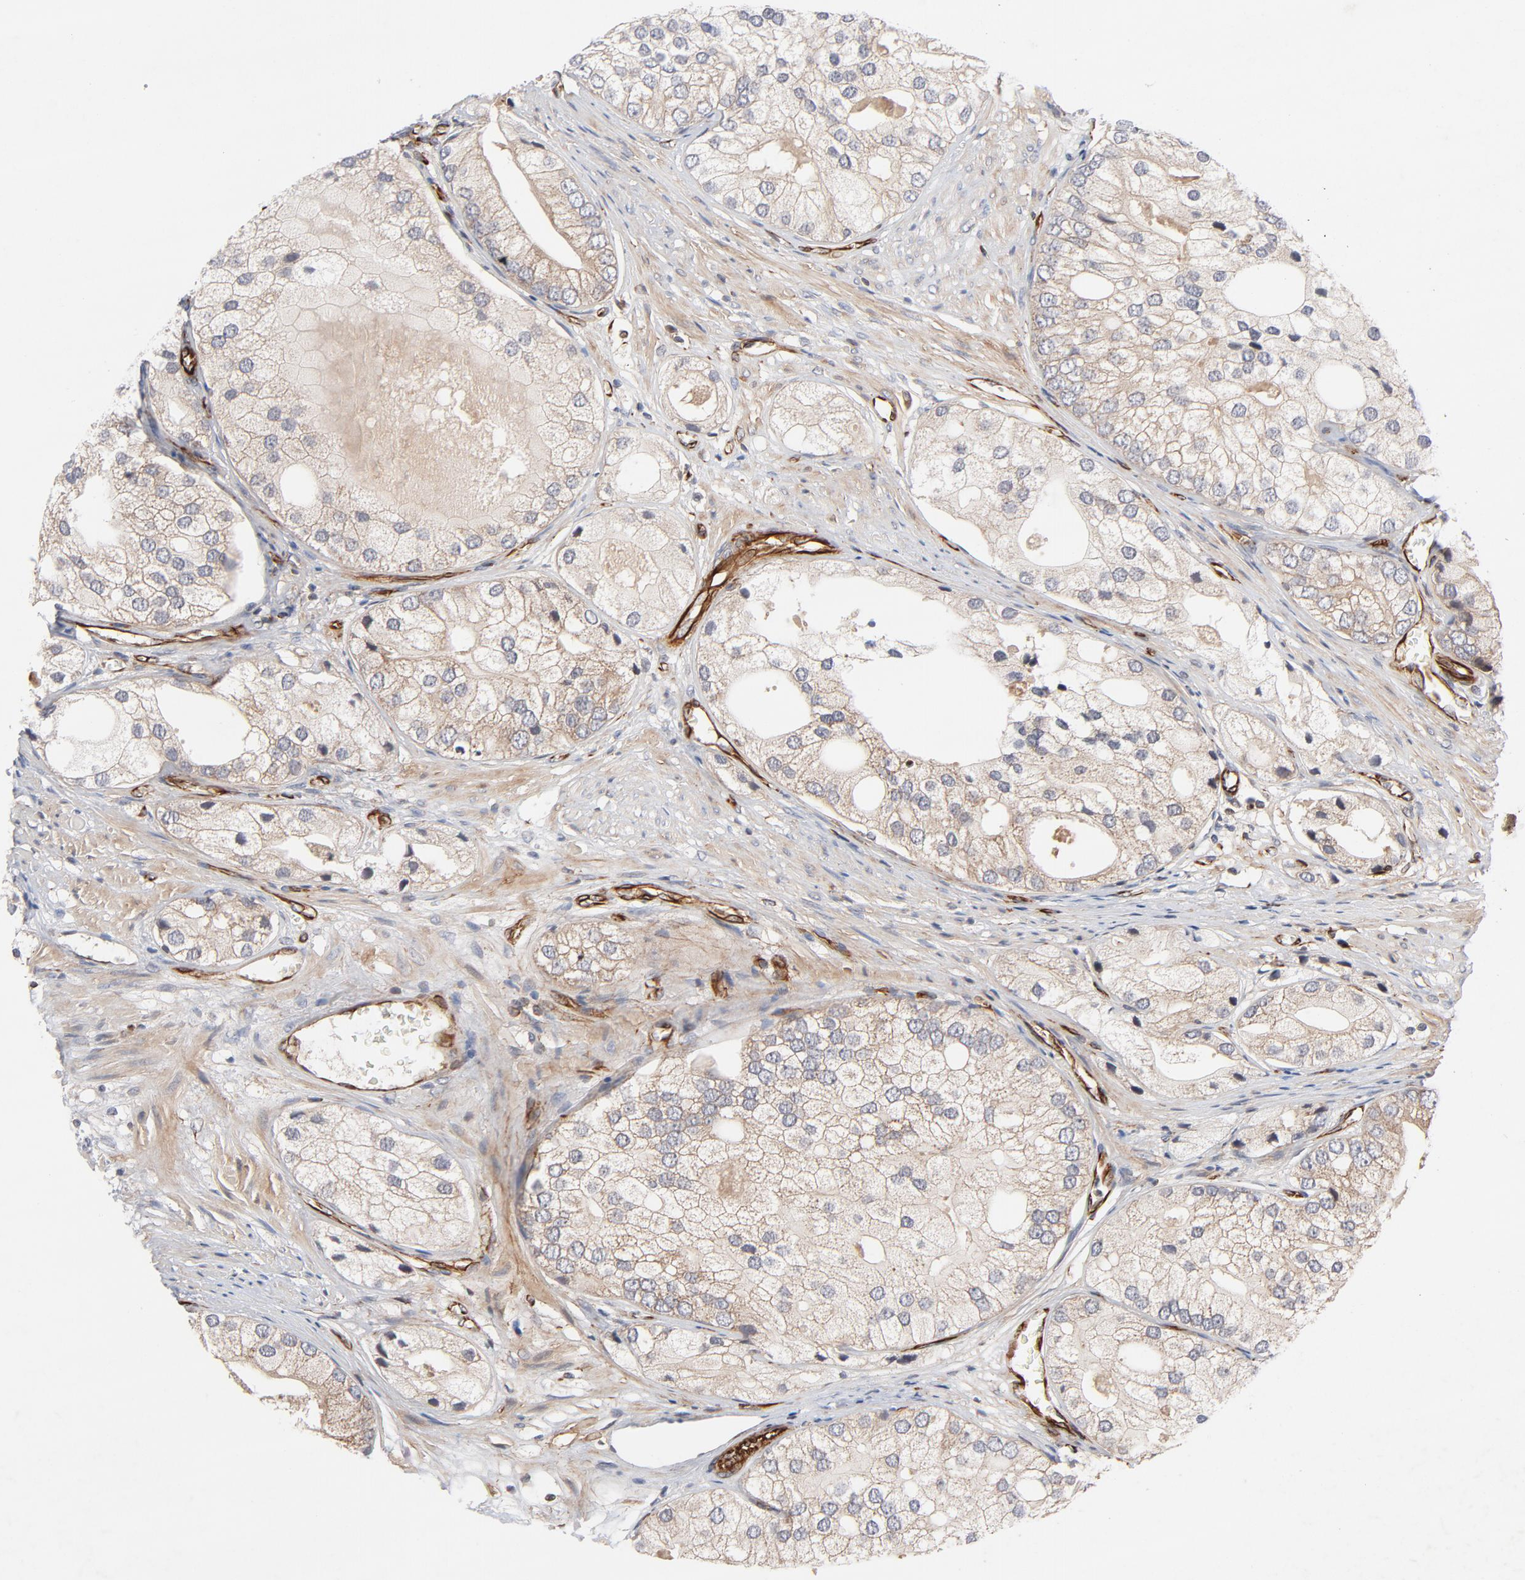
{"staining": {"intensity": "weak", "quantity": ">75%", "location": "cytoplasmic/membranous"}, "tissue": "prostate cancer", "cell_type": "Tumor cells", "image_type": "cancer", "snomed": [{"axis": "morphology", "description": "Adenocarcinoma, Low grade"}, {"axis": "topography", "description": "Prostate"}], "caption": "Immunohistochemistry histopathology image of neoplastic tissue: human low-grade adenocarcinoma (prostate) stained using IHC shows low levels of weak protein expression localized specifically in the cytoplasmic/membranous of tumor cells, appearing as a cytoplasmic/membranous brown color.", "gene": "DNAAF2", "patient": {"sex": "male", "age": 69}}